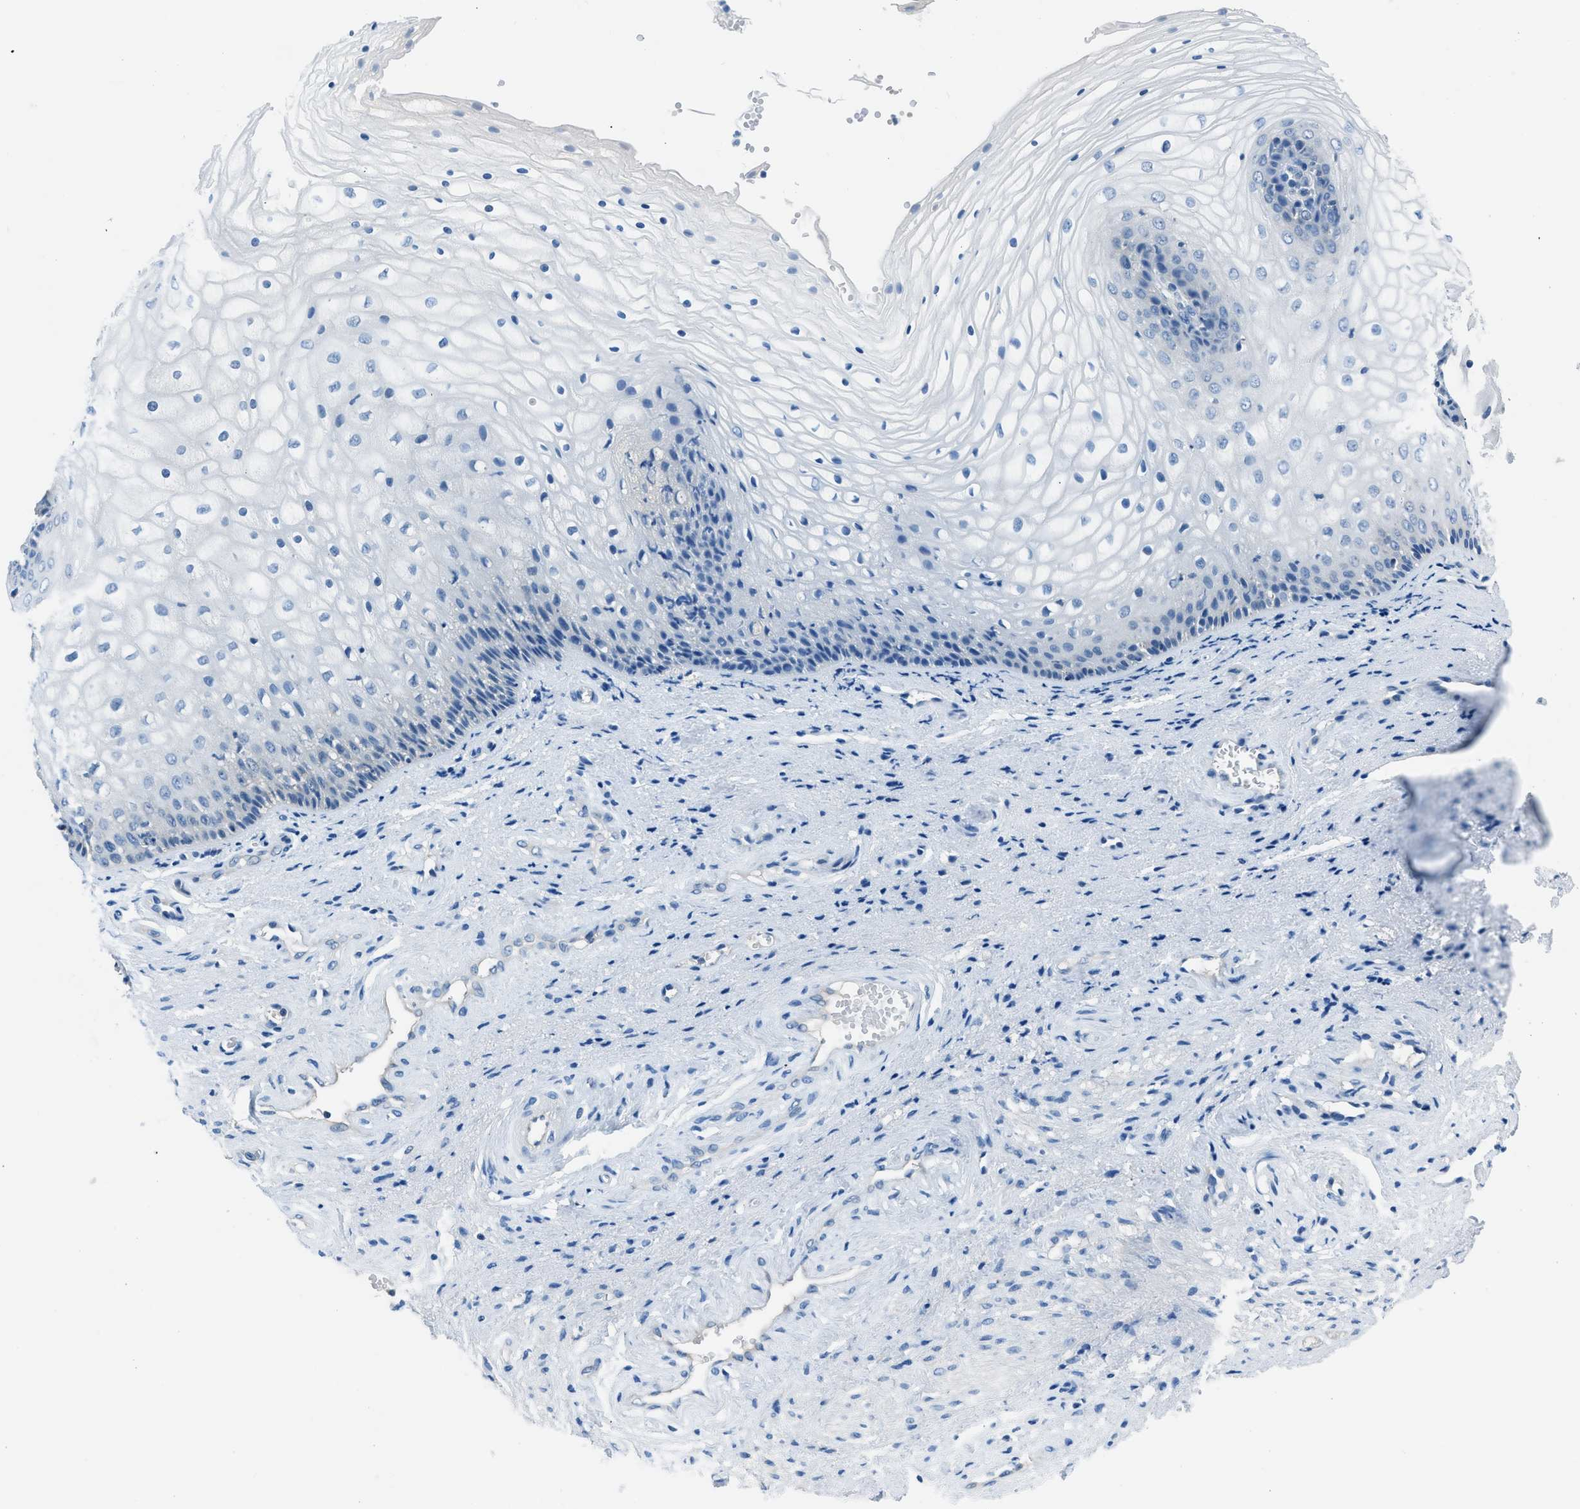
{"staining": {"intensity": "negative", "quantity": "none", "location": "none"}, "tissue": "vagina", "cell_type": "Squamous epithelial cells", "image_type": "normal", "snomed": [{"axis": "morphology", "description": "Normal tissue, NOS"}, {"axis": "topography", "description": "Vagina"}], "caption": "The immunohistochemistry histopathology image has no significant expression in squamous epithelial cells of vagina. (DAB (3,3'-diaminobenzidine) immunohistochemistry (IHC), high magnification).", "gene": "ACP1", "patient": {"sex": "female", "age": 34}}